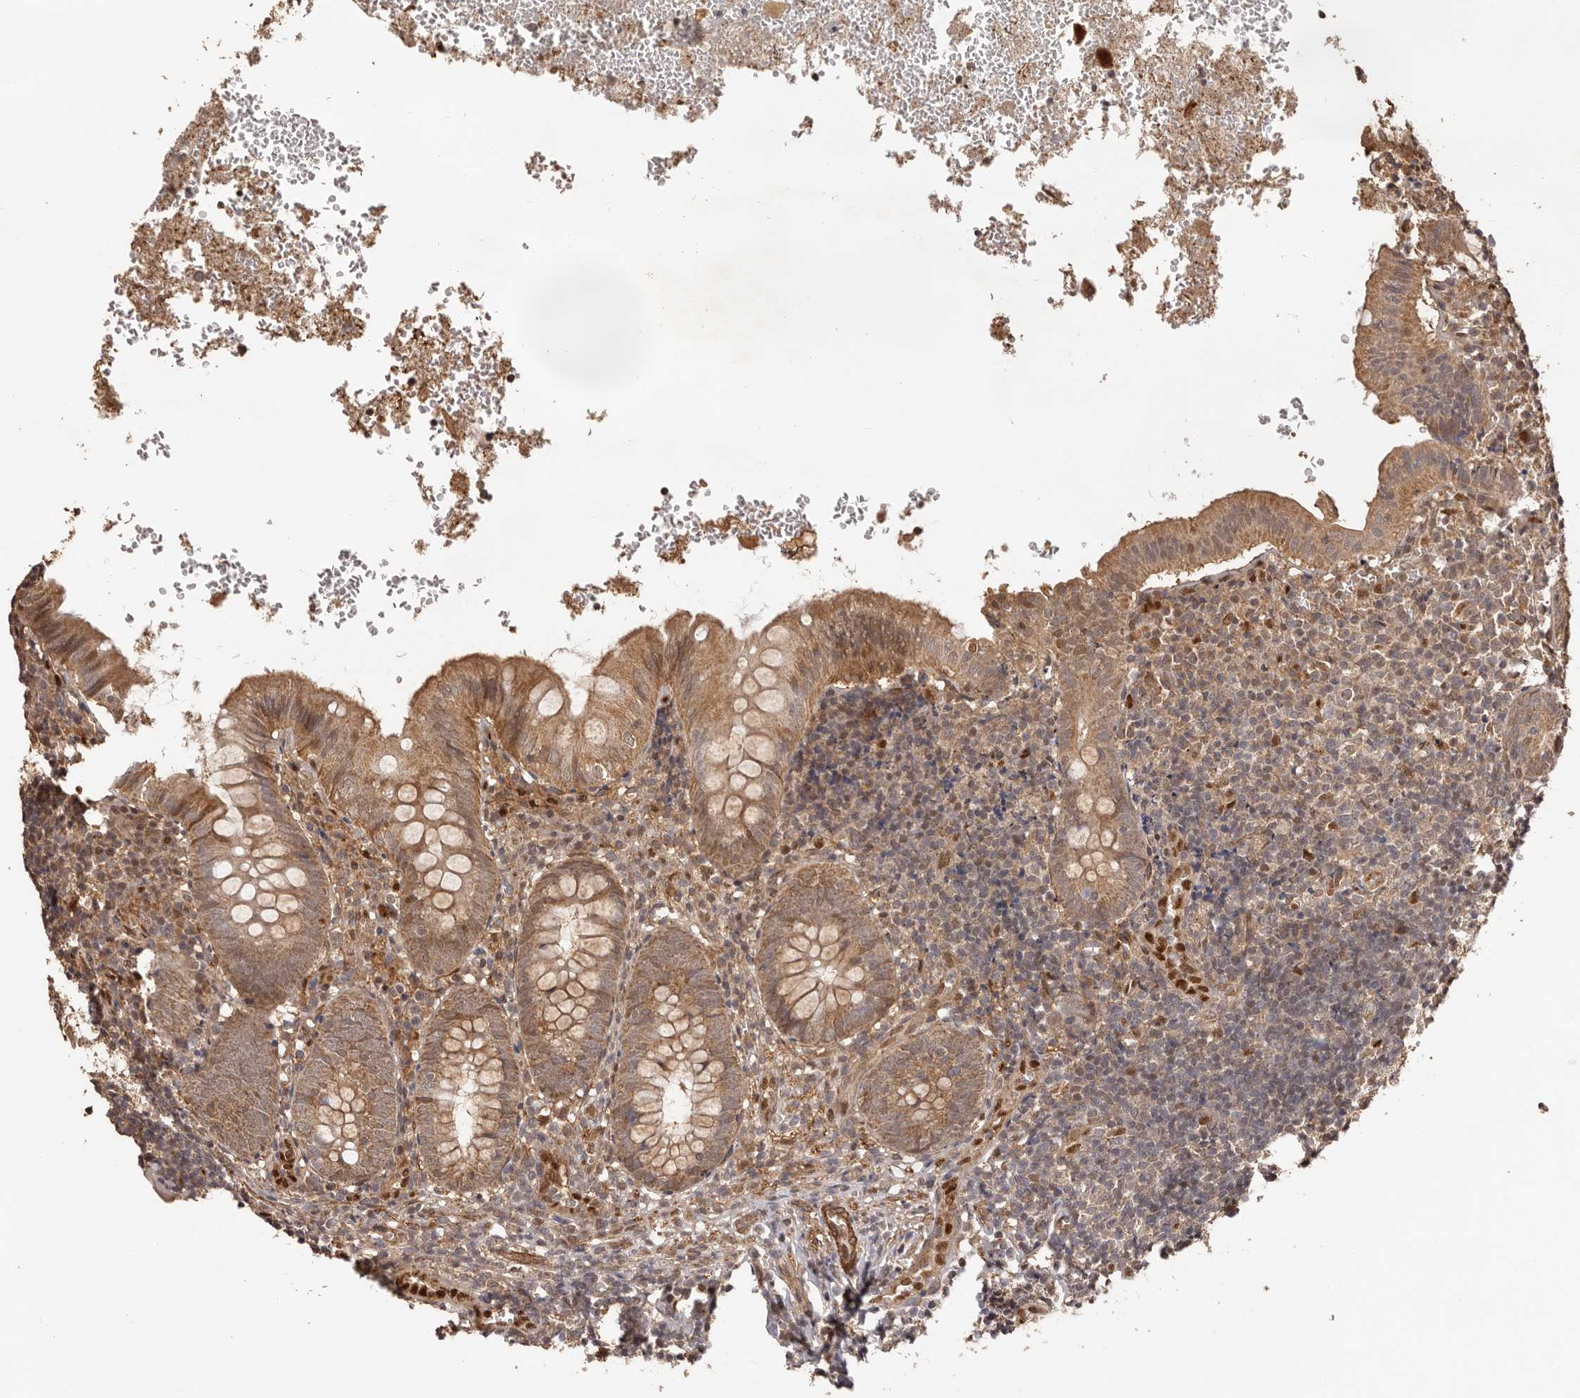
{"staining": {"intensity": "moderate", "quantity": ">75%", "location": "cytoplasmic/membranous"}, "tissue": "appendix", "cell_type": "Glandular cells", "image_type": "normal", "snomed": [{"axis": "morphology", "description": "Normal tissue, NOS"}, {"axis": "topography", "description": "Appendix"}], "caption": "Brown immunohistochemical staining in benign appendix shows moderate cytoplasmic/membranous positivity in about >75% of glandular cells. (IHC, brightfield microscopy, high magnification).", "gene": "UBR2", "patient": {"sex": "male", "age": 8}}